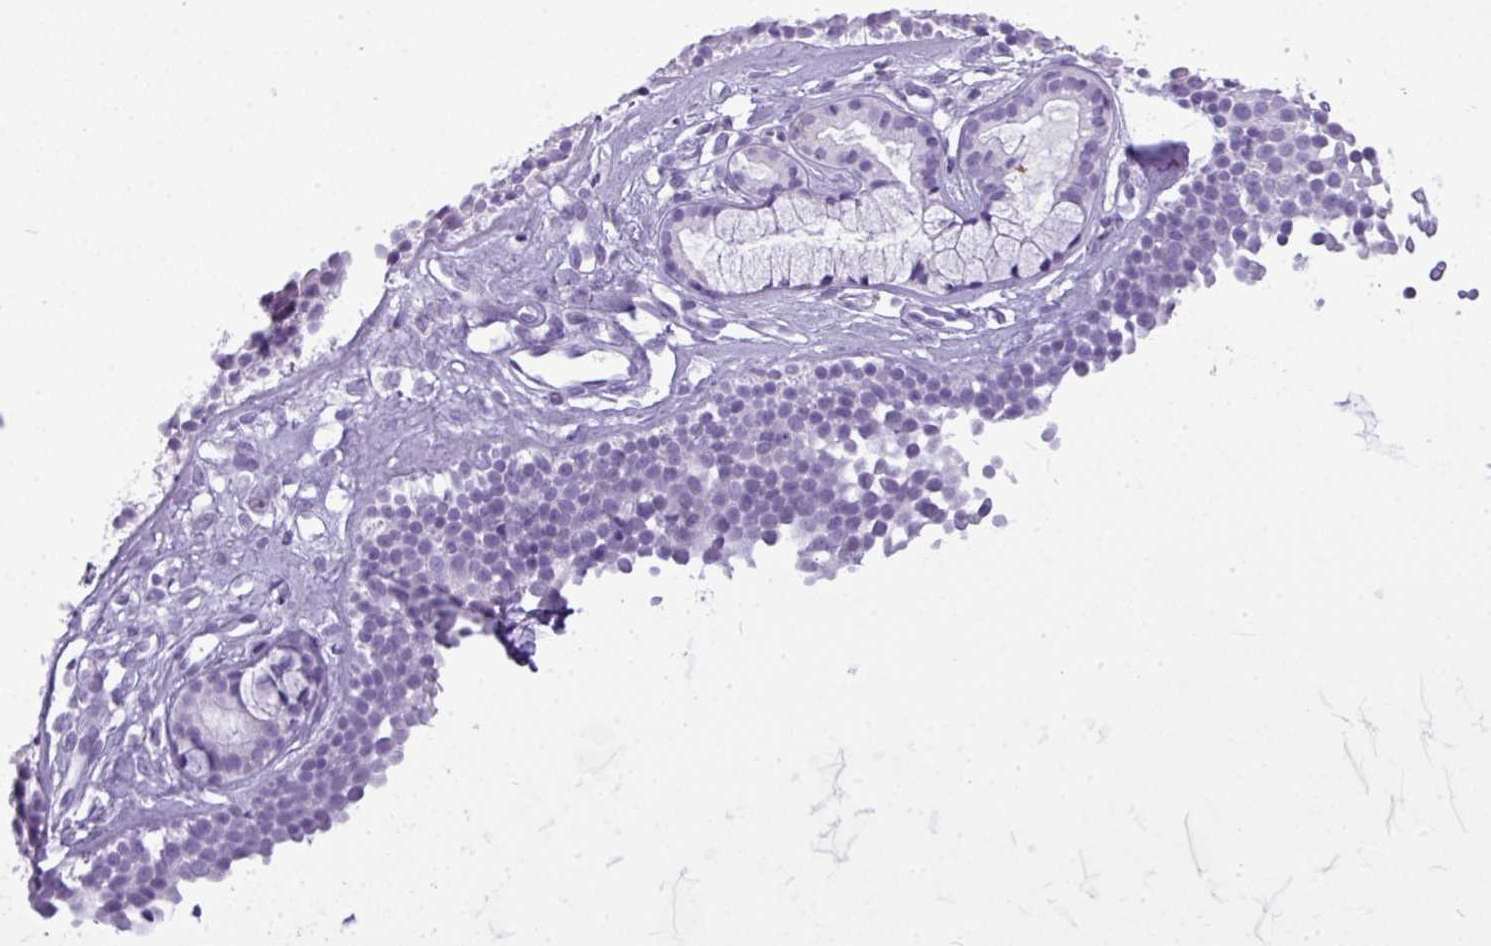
{"staining": {"intensity": "negative", "quantity": "none", "location": "none"}, "tissue": "nasopharynx", "cell_type": "Respiratory epithelial cells", "image_type": "normal", "snomed": [{"axis": "morphology", "description": "Normal tissue, NOS"}, {"axis": "topography", "description": "Nasopharynx"}], "caption": "Respiratory epithelial cells are negative for brown protein staining in normal nasopharynx. Nuclei are stained in blue.", "gene": "RBMXL2", "patient": {"sex": "female", "age": 62}}